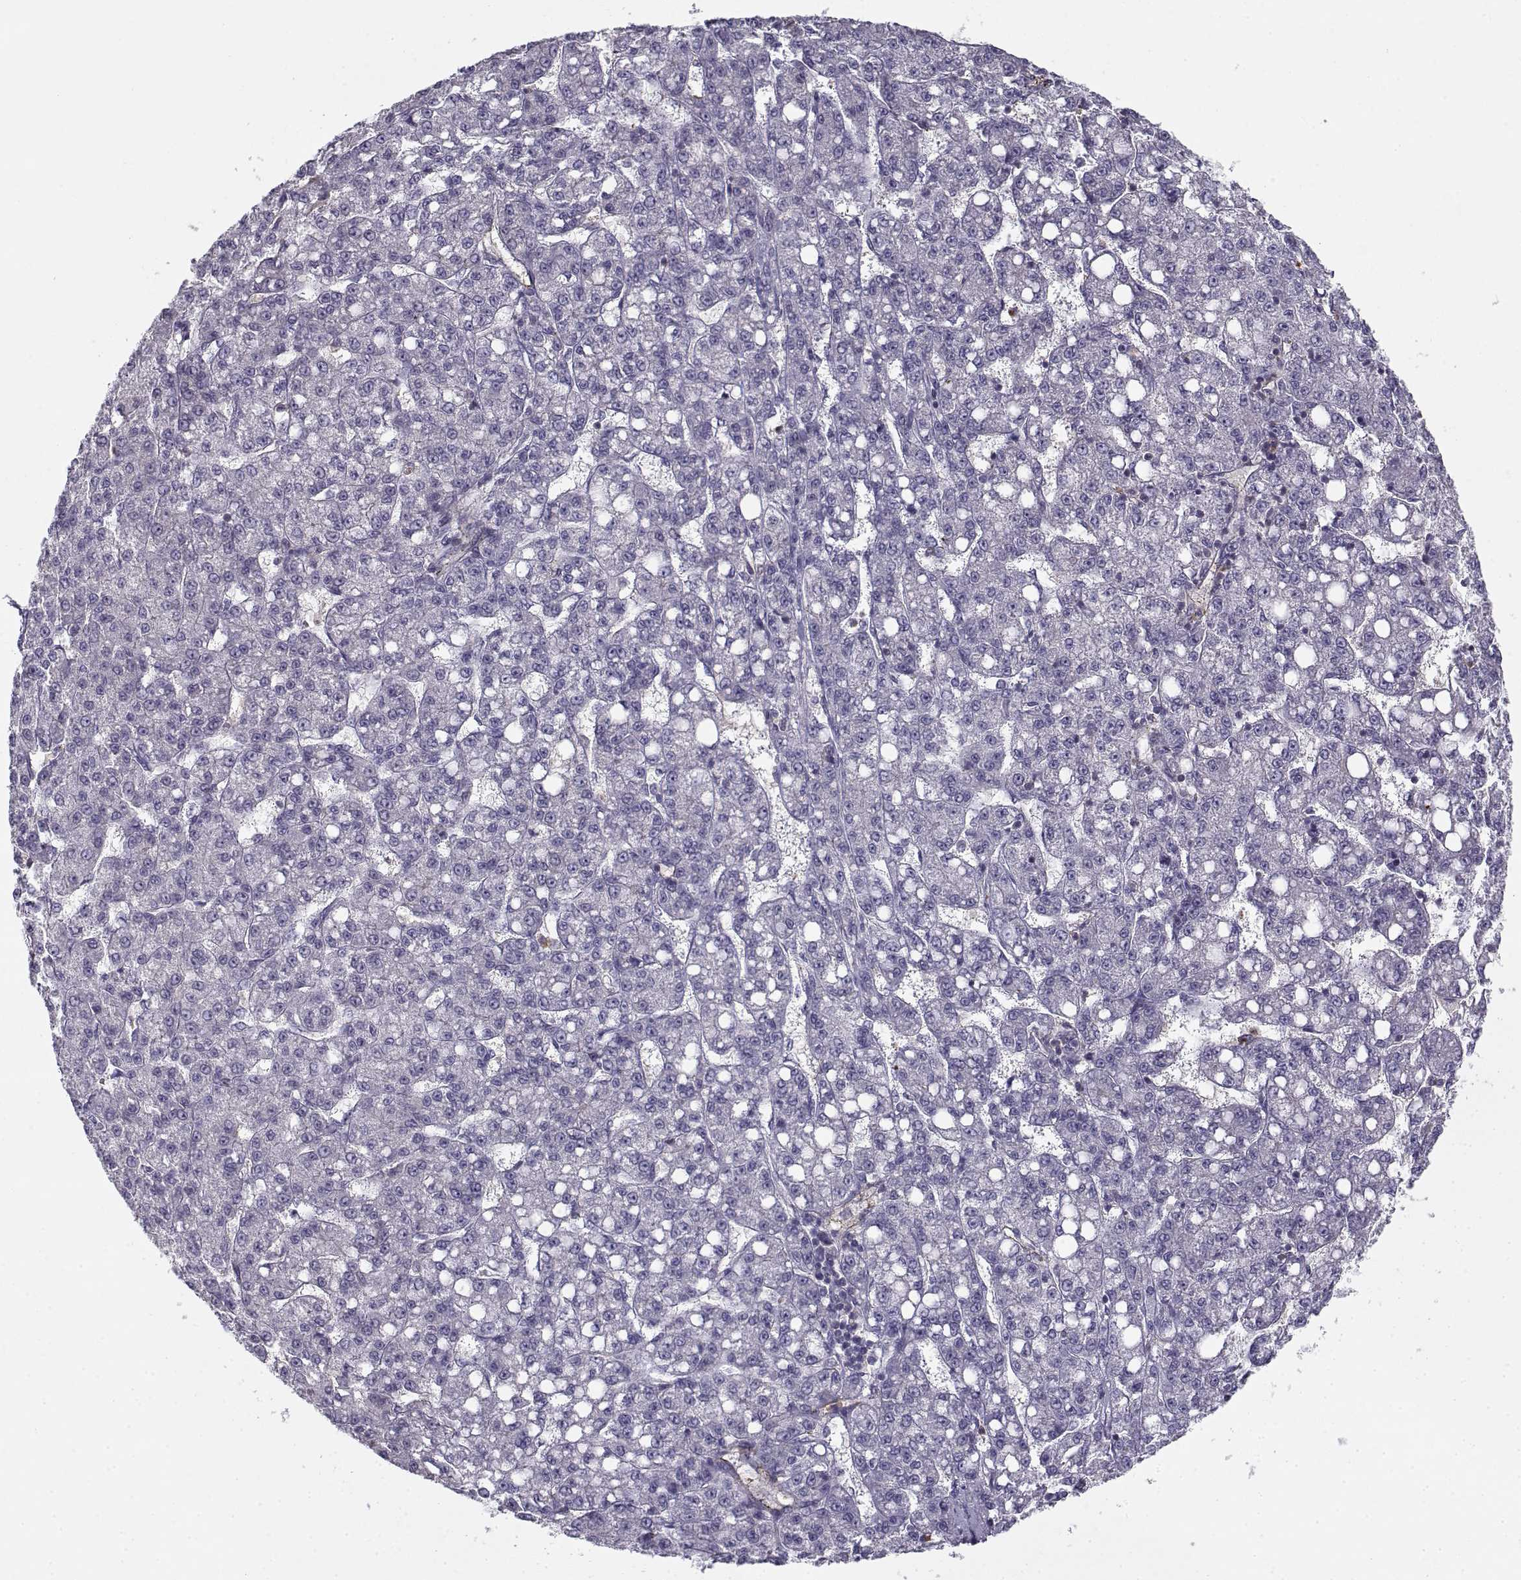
{"staining": {"intensity": "negative", "quantity": "none", "location": "none"}, "tissue": "liver cancer", "cell_type": "Tumor cells", "image_type": "cancer", "snomed": [{"axis": "morphology", "description": "Carcinoma, Hepatocellular, NOS"}, {"axis": "topography", "description": "Liver"}], "caption": "Immunohistochemical staining of liver cancer displays no significant positivity in tumor cells.", "gene": "MYO1A", "patient": {"sex": "female", "age": 65}}